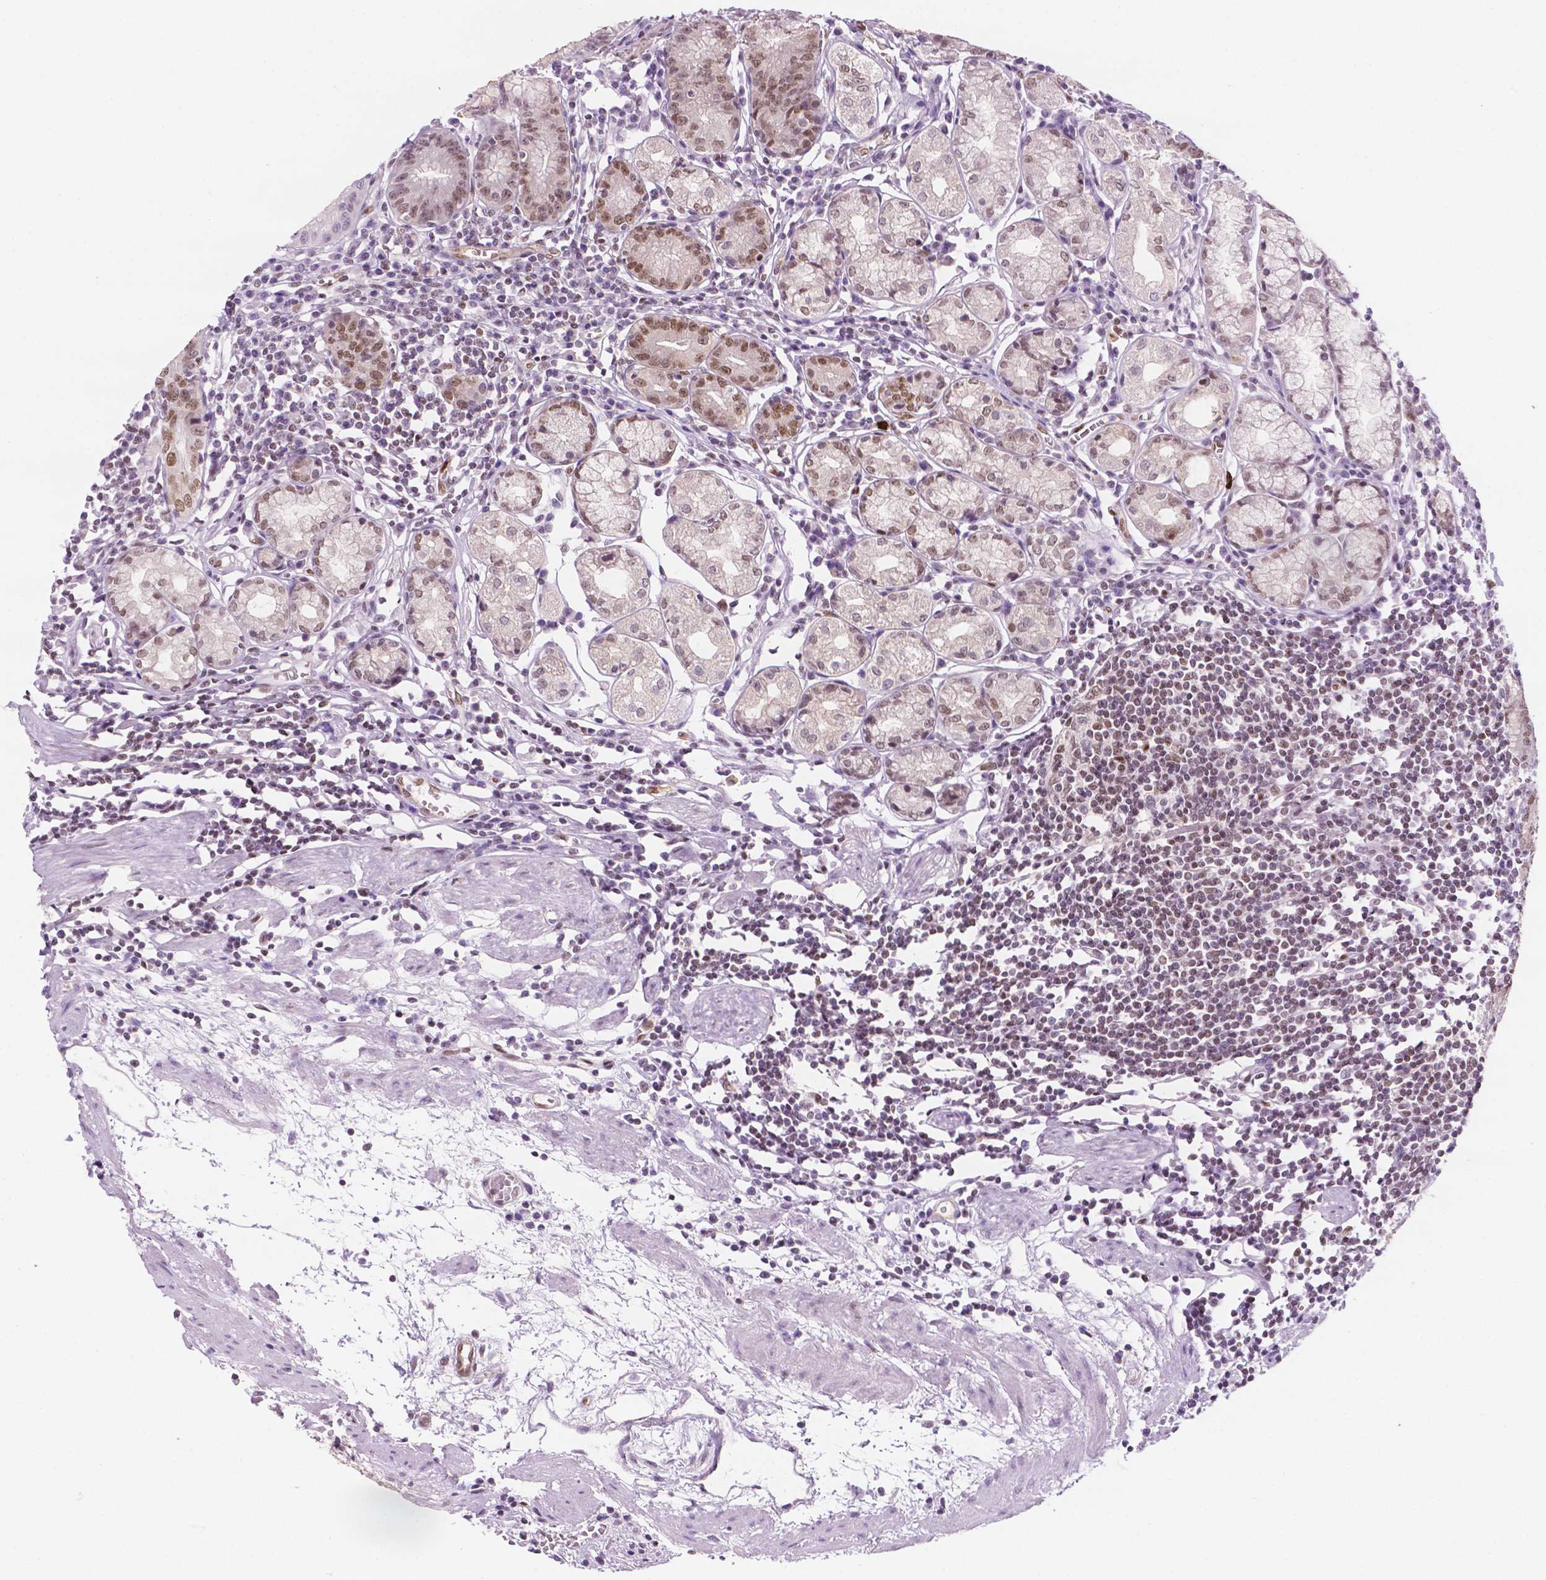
{"staining": {"intensity": "moderate", "quantity": "25%-75%", "location": "nuclear"}, "tissue": "stomach", "cell_type": "Glandular cells", "image_type": "normal", "snomed": [{"axis": "morphology", "description": "Normal tissue, NOS"}, {"axis": "topography", "description": "Stomach"}], "caption": "Approximately 25%-75% of glandular cells in unremarkable stomach exhibit moderate nuclear protein expression as visualized by brown immunohistochemical staining.", "gene": "ERF", "patient": {"sex": "male", "age": 55}}